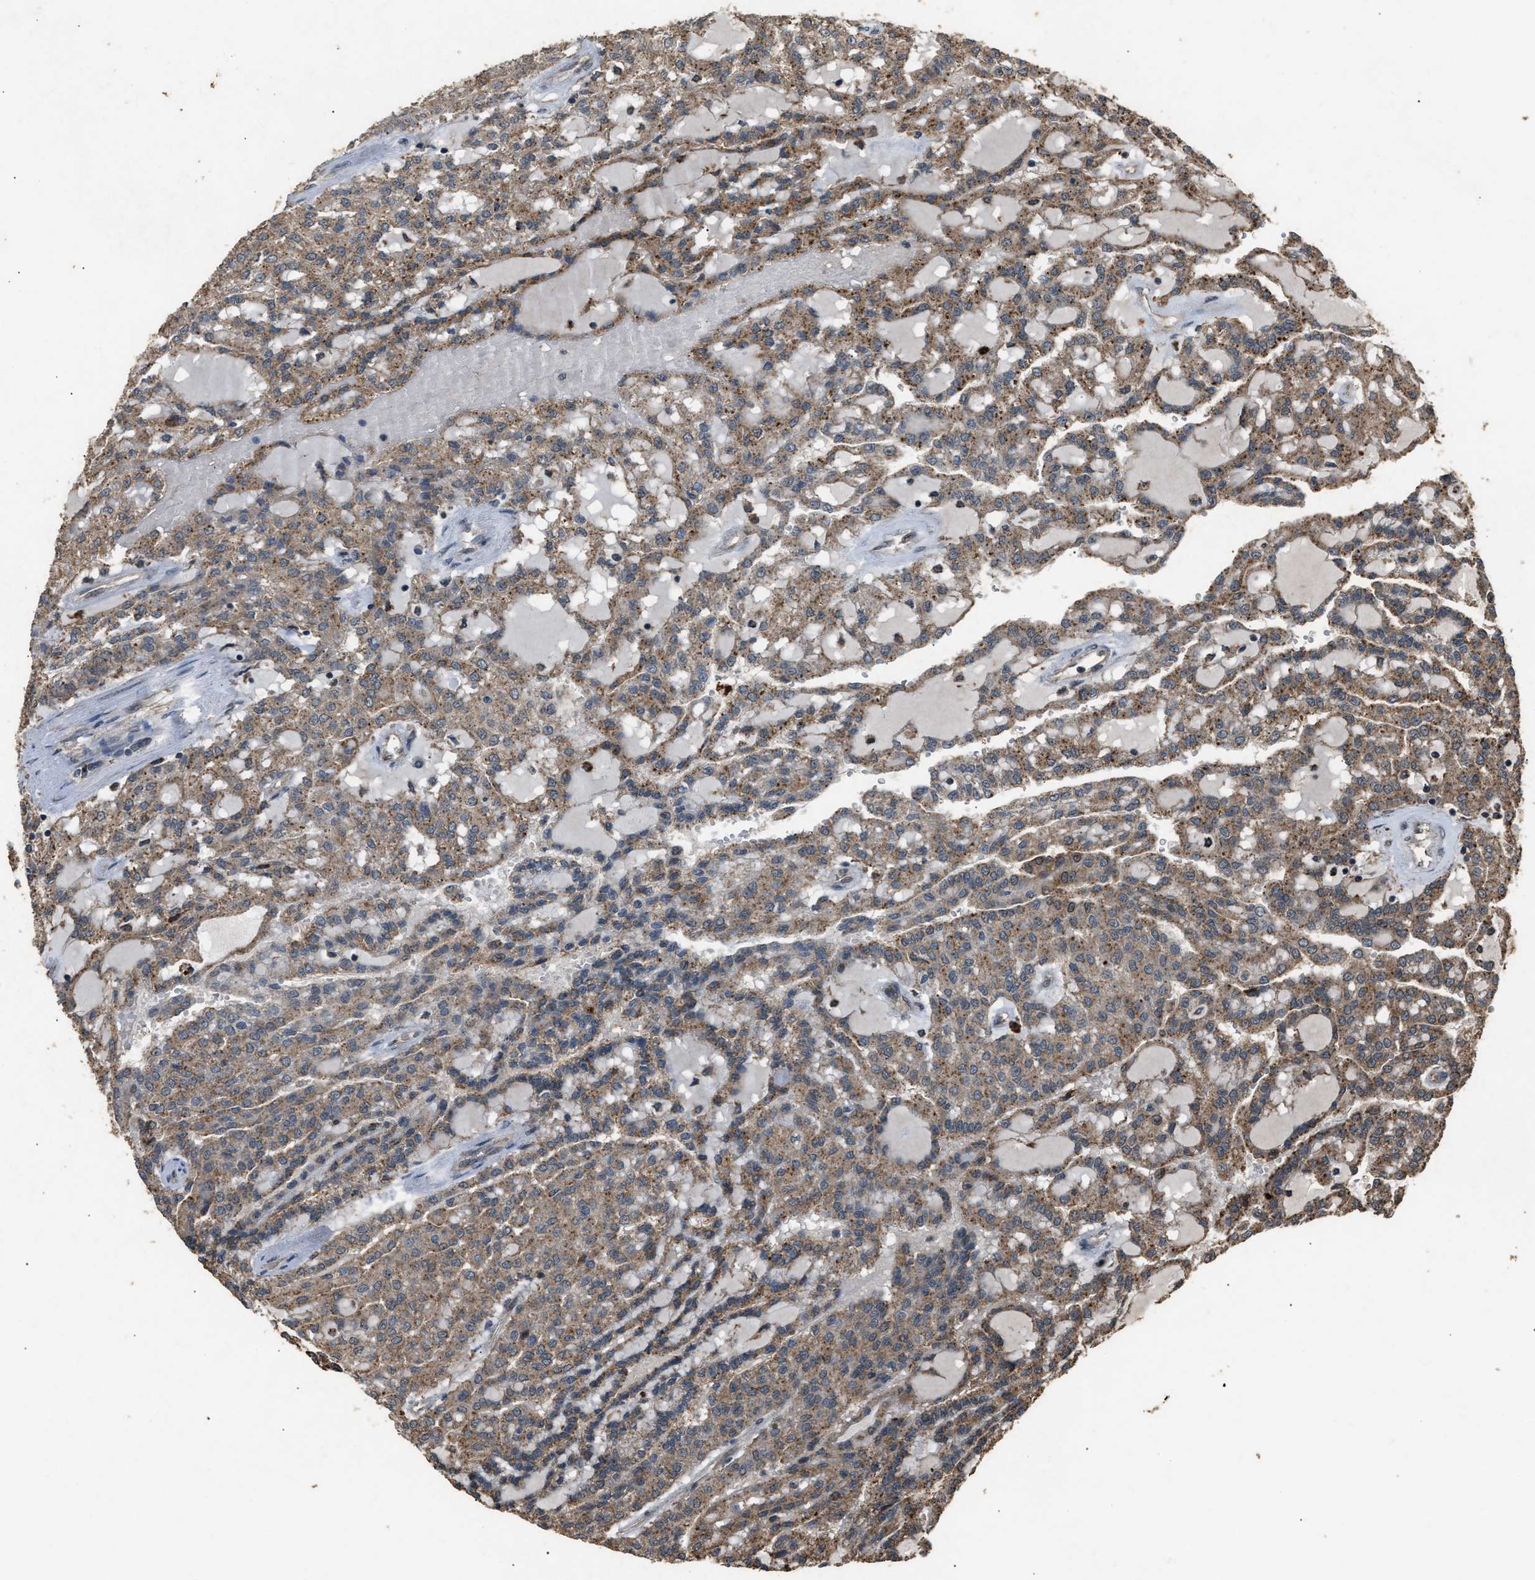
{"staining": {"intensity": "moderate", "quantity": ">75%", "location": "cytoplasmic/membranous"}, "tissue": "renal cancer", "cell_type": "Tumor cells", "image_type": "cancer", "snomed": [{"axis": "morphology", "description": "Adenocarcinoma, NOS"}, {"axis": "topography", "description": "Kidney"}], "caption": "Human renal cancer (adenocarcinoma) stained with a protein marker exhibits moderate staining in tumor cells.", "gene": "PSMD1", "patient": {"sex": "male", "age": 63}}